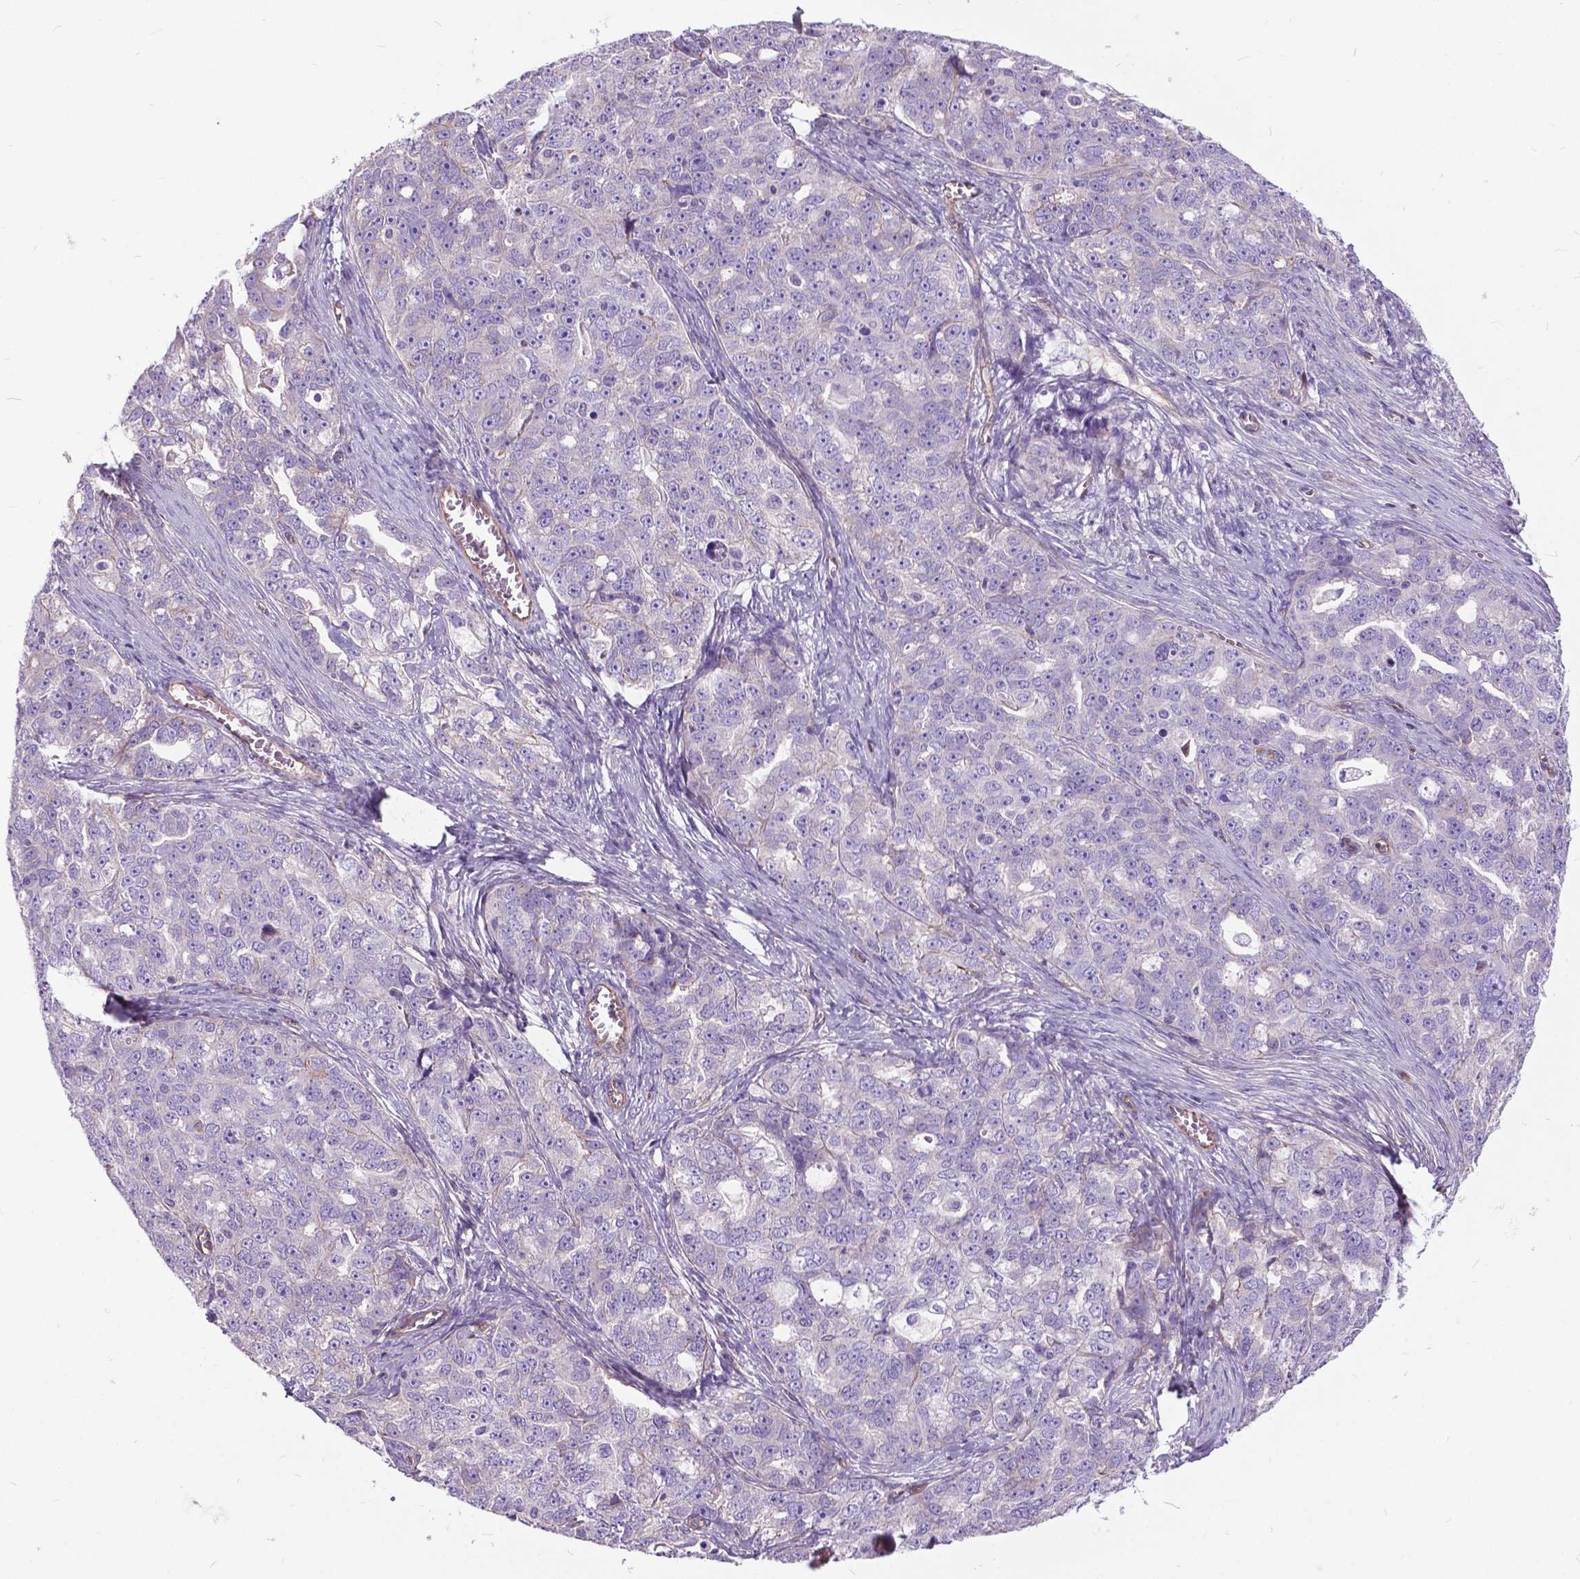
{"staining": {"intensity": "negative", "quantity": "none", "location": "none"}, "tissue": "ovarian cancer", "cell_type": "Tumor cells", "image_type": "cancer", "snomed": [{"axis": "morphology", "description": "Cystadenocarcinoma, serous, NOS"}, {"axis": "topography", "description": "Ovary"}], "caption": "This is an IHC image of ovarian serous cystadenocarcinoma. There is no positivity in tumor cells.", "gene": "FLT4", "patient": {"sex": "female", "age": 51}}